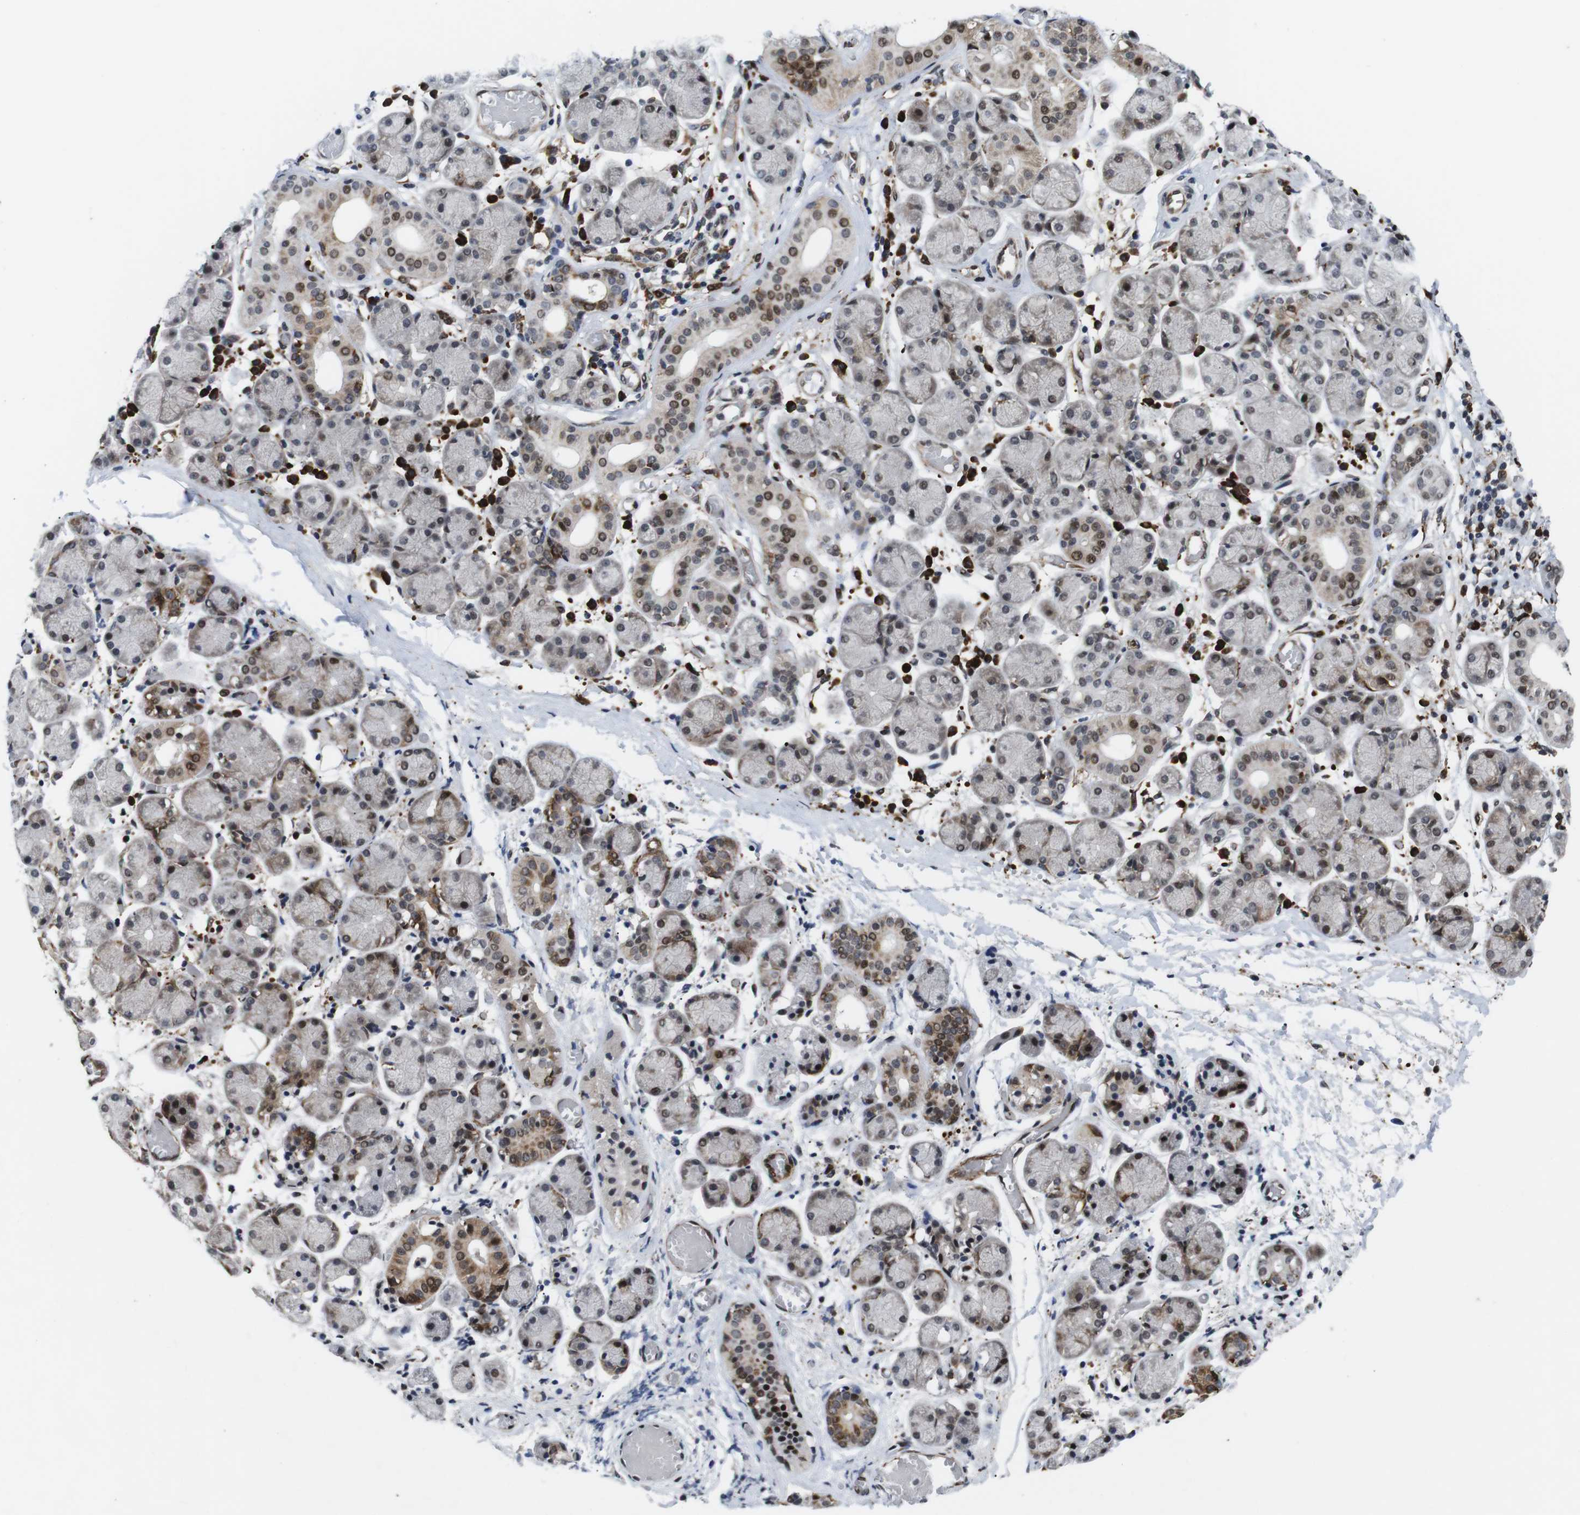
{"staining": {"intensity": "strong", "quantity": "<25%", "location": "cytoplasmic/membranous,nuclear"}, "tissue": "salivary gland", "cell_type": "Glandular cells", "image_type": "normal", "snomed": [{"axis": "morphology", "description": "Normal tissue, NOS"}, {"axis": "topography", "description": "Salivary gland"}], "caption": "Immunohistochemical staining of normal human salivary gland demonstrates <25% levels of strong cytoplasmic/membranous,nuclear protein positivity in approximately <25% of glandular cells.", "gene": "EIF4G1", "patient": {"sex": "female", "age": 24}}